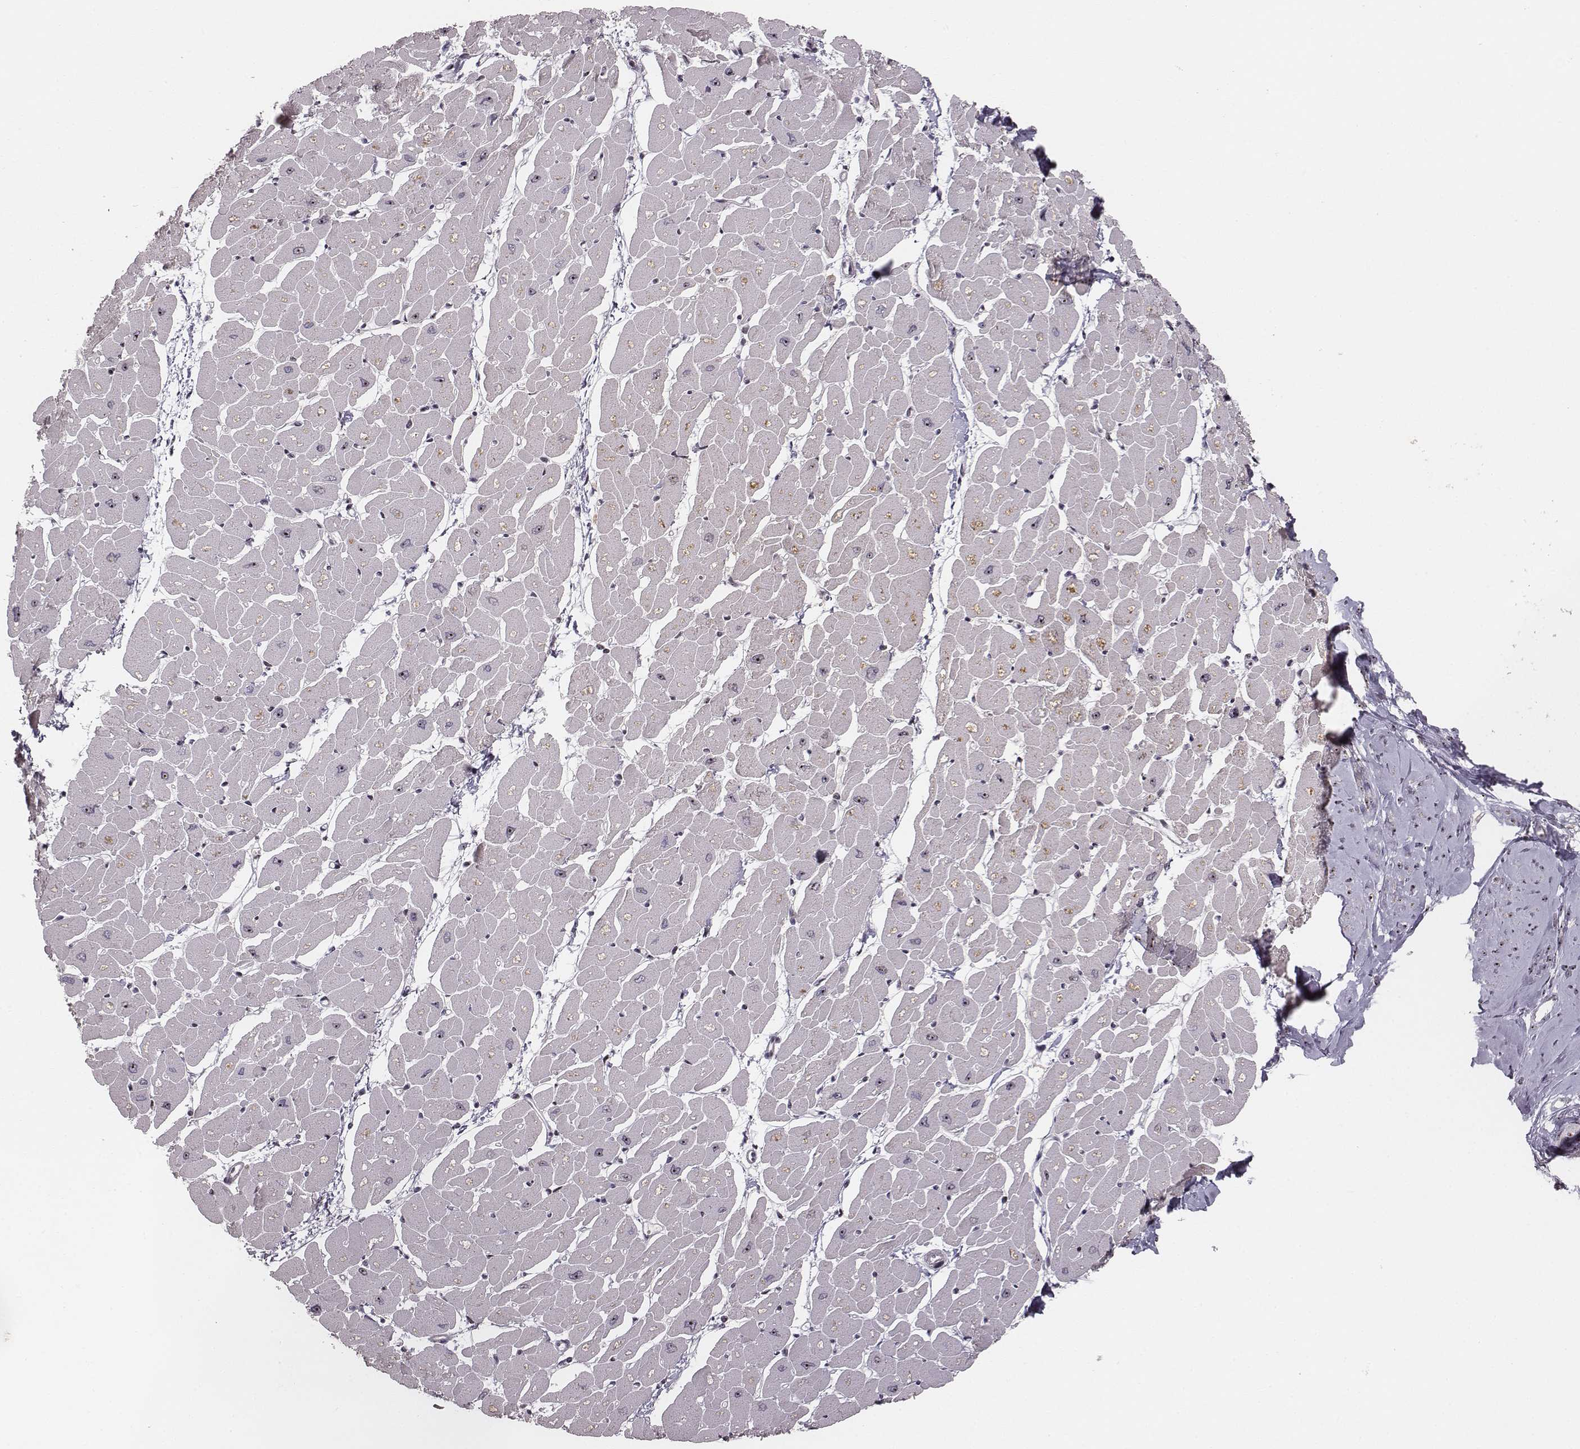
{"staining": {"intensity": "weak", "quantity": ">75%", "location": "nuclear"}, "tissue": "heart muscle", "cell_type": "Cardiomyocytes", "image_type": "normal", "snomed": [{"axis": "morphology", "description": "Normal tissue, NOS"}, {"axis": "topography", "description": "Heart"}], "caption": "Heart muscle was stained to show a protein in brown. There is low levels of weak nuclear staining in approximately >75% of cardiomyocytes. The staining was performed using DAB (3,3'-diaminobenzidine) to visualize the protein expression in brown, while the nuclei were stained in blue with hematoxylin (Magnification: 20x).", "gene": "NOP56", "patient": {"sex": "male", "age": 57}}